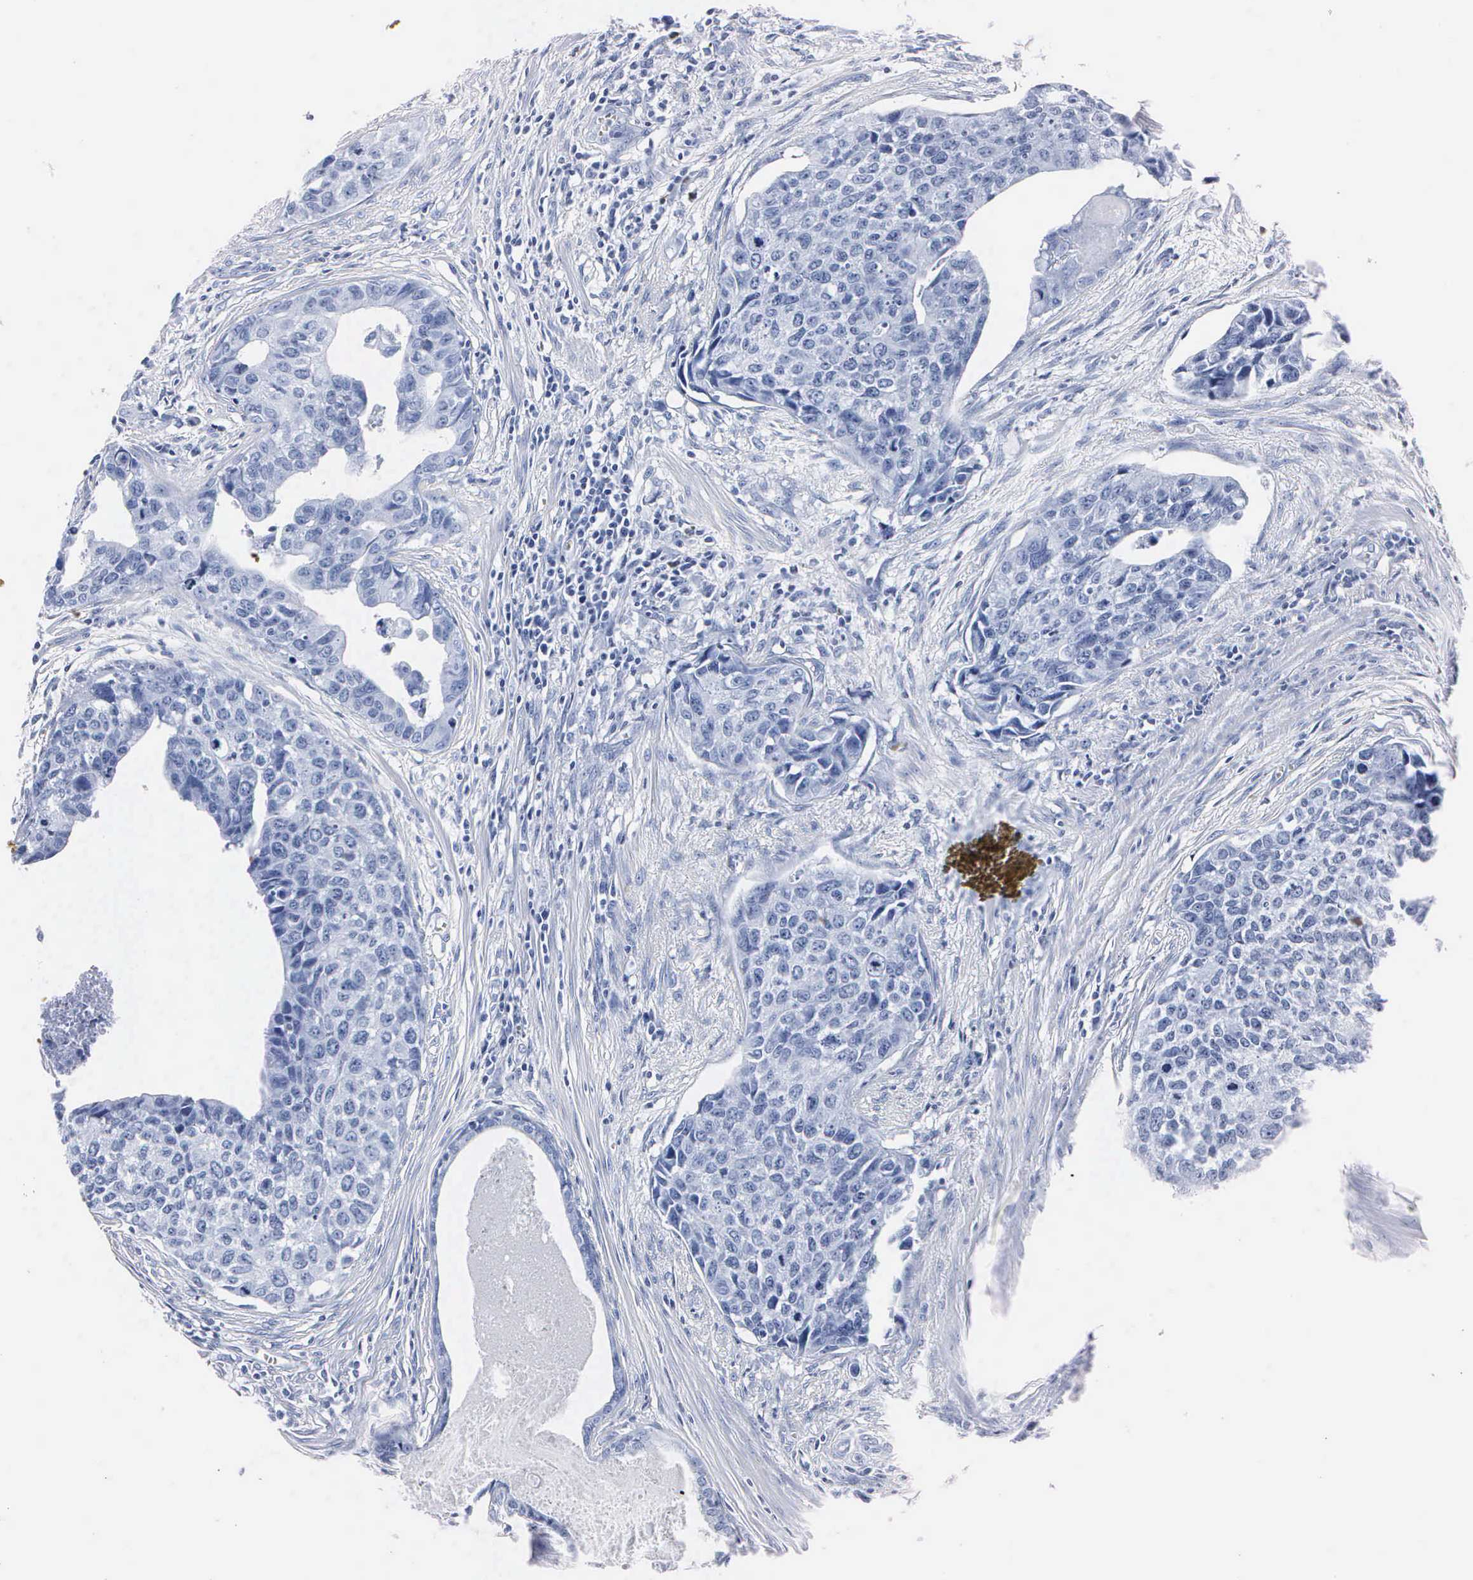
{"staining": {"intensity": "negative", "quantity": "none", "location": "none"}, "tissue": "urothelial cancer", "cell_type": "Tumor cells", "image_type": "cancer", "snomed": [{"axis": "morphology", "description": "Urothelial carcinoma, High grade"}, {"axis": "topography", "description": "Urinary bladder"}], "caption": "Human urothelial cancer stained for a protein using immunohistochemistry (IHC) shows no positivity in tumor cells.", "gene": "MB", "patient": {"sex": "male", "age": 81}}